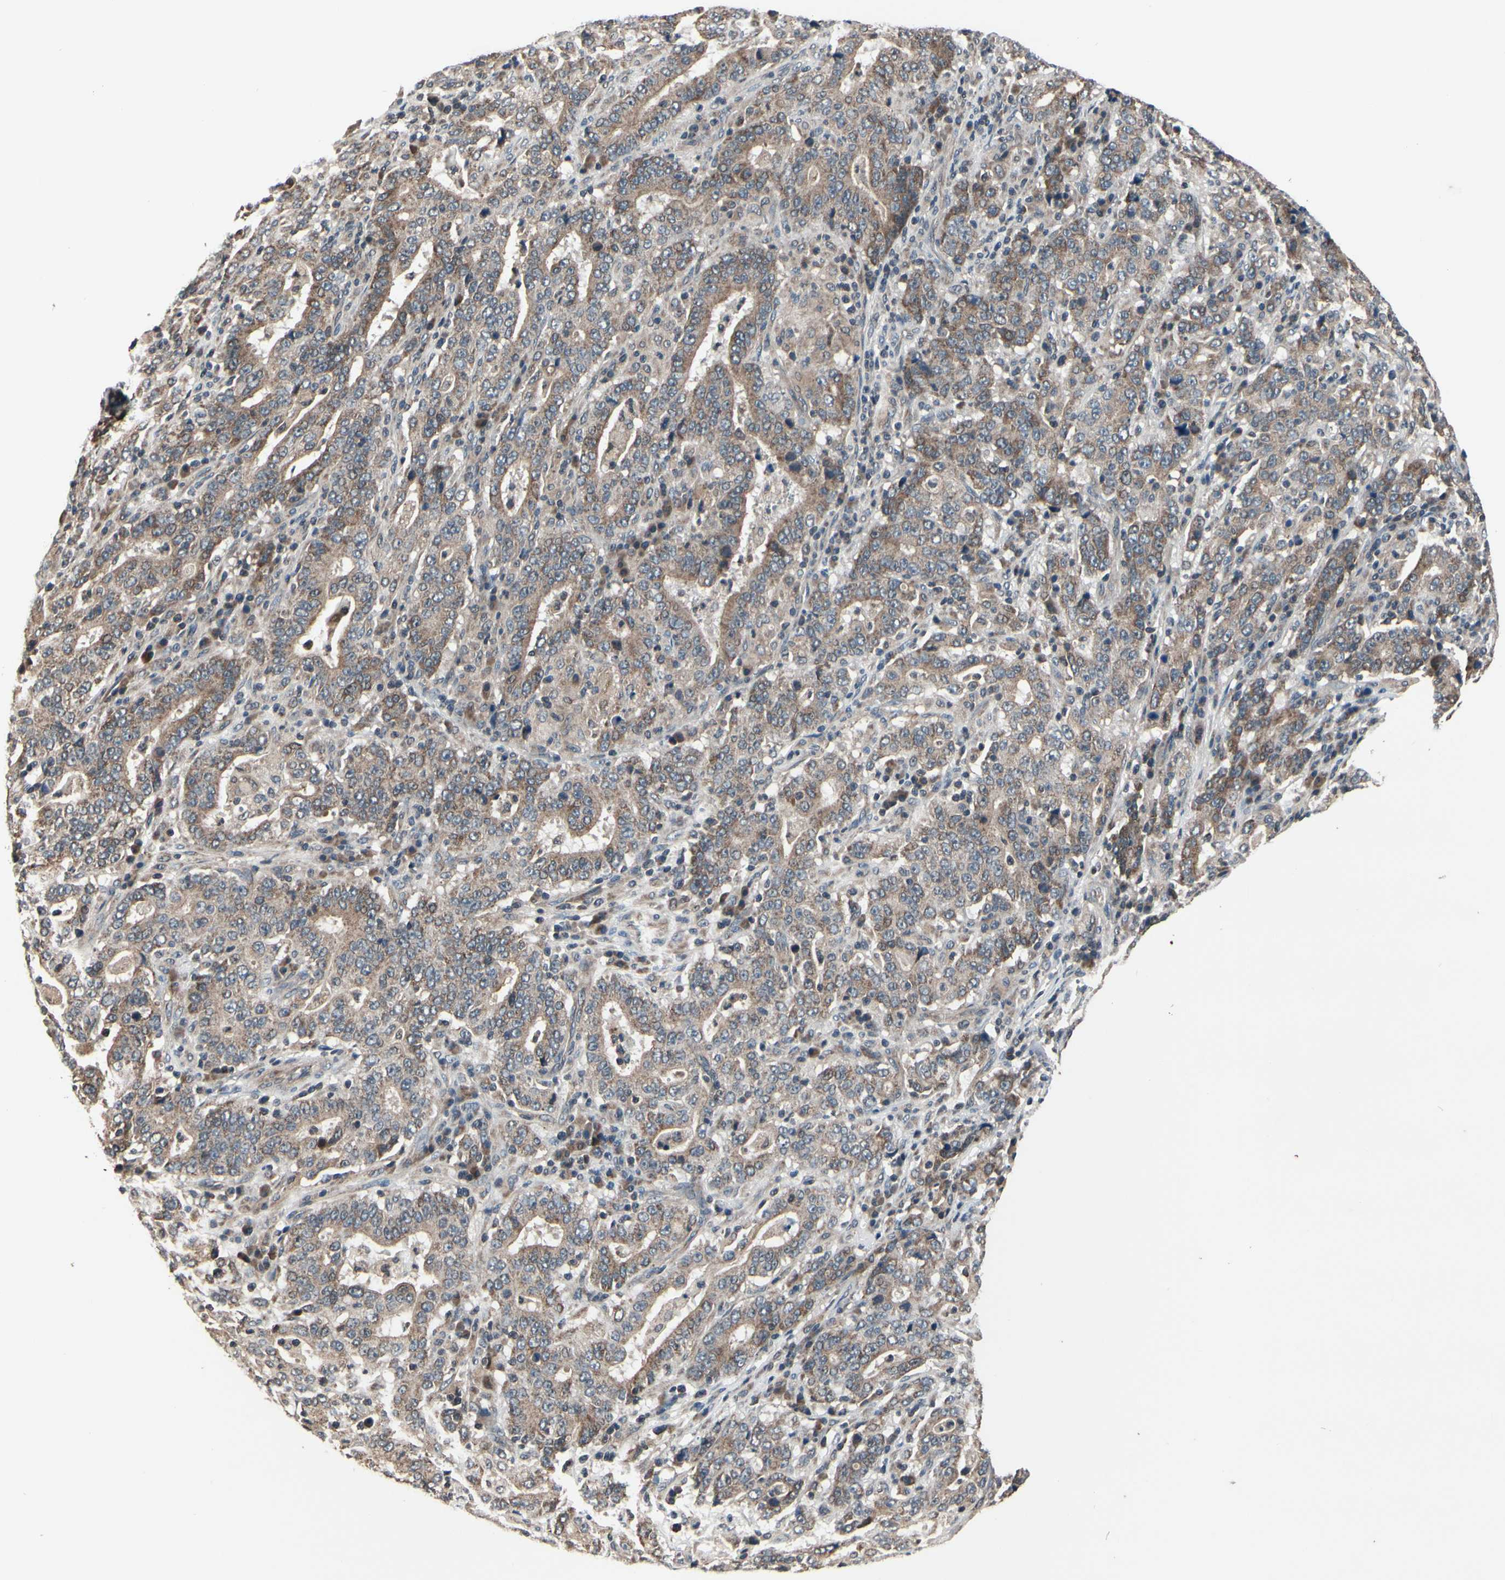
{"staining": {"intensity": "moderate", "quantity": ">75%", "location": "cytoplasmic/membranous"}, "tissue": "stomach cancer", "cell_type": "Tumor cells", "image_type": "cancer", "snomed": [{"axis": "morphology", "description": "Normal tissue, NOS"}, {"axis": "morphology", "description": "Adenocarcinoma, NOS"}, {"axis": "topography", "description": "Stomach, upper"}, {"axis": "topography", "description": "Stomach"}], "caption": "This is a photomicrograph of IHC staining of stomach adenocarcinoma, which shows moderate expression in the cytoplasmic/membranous of tumor cells.", "gene": "MBTPS2", "patient": {"sex": "male", "age": 59}}